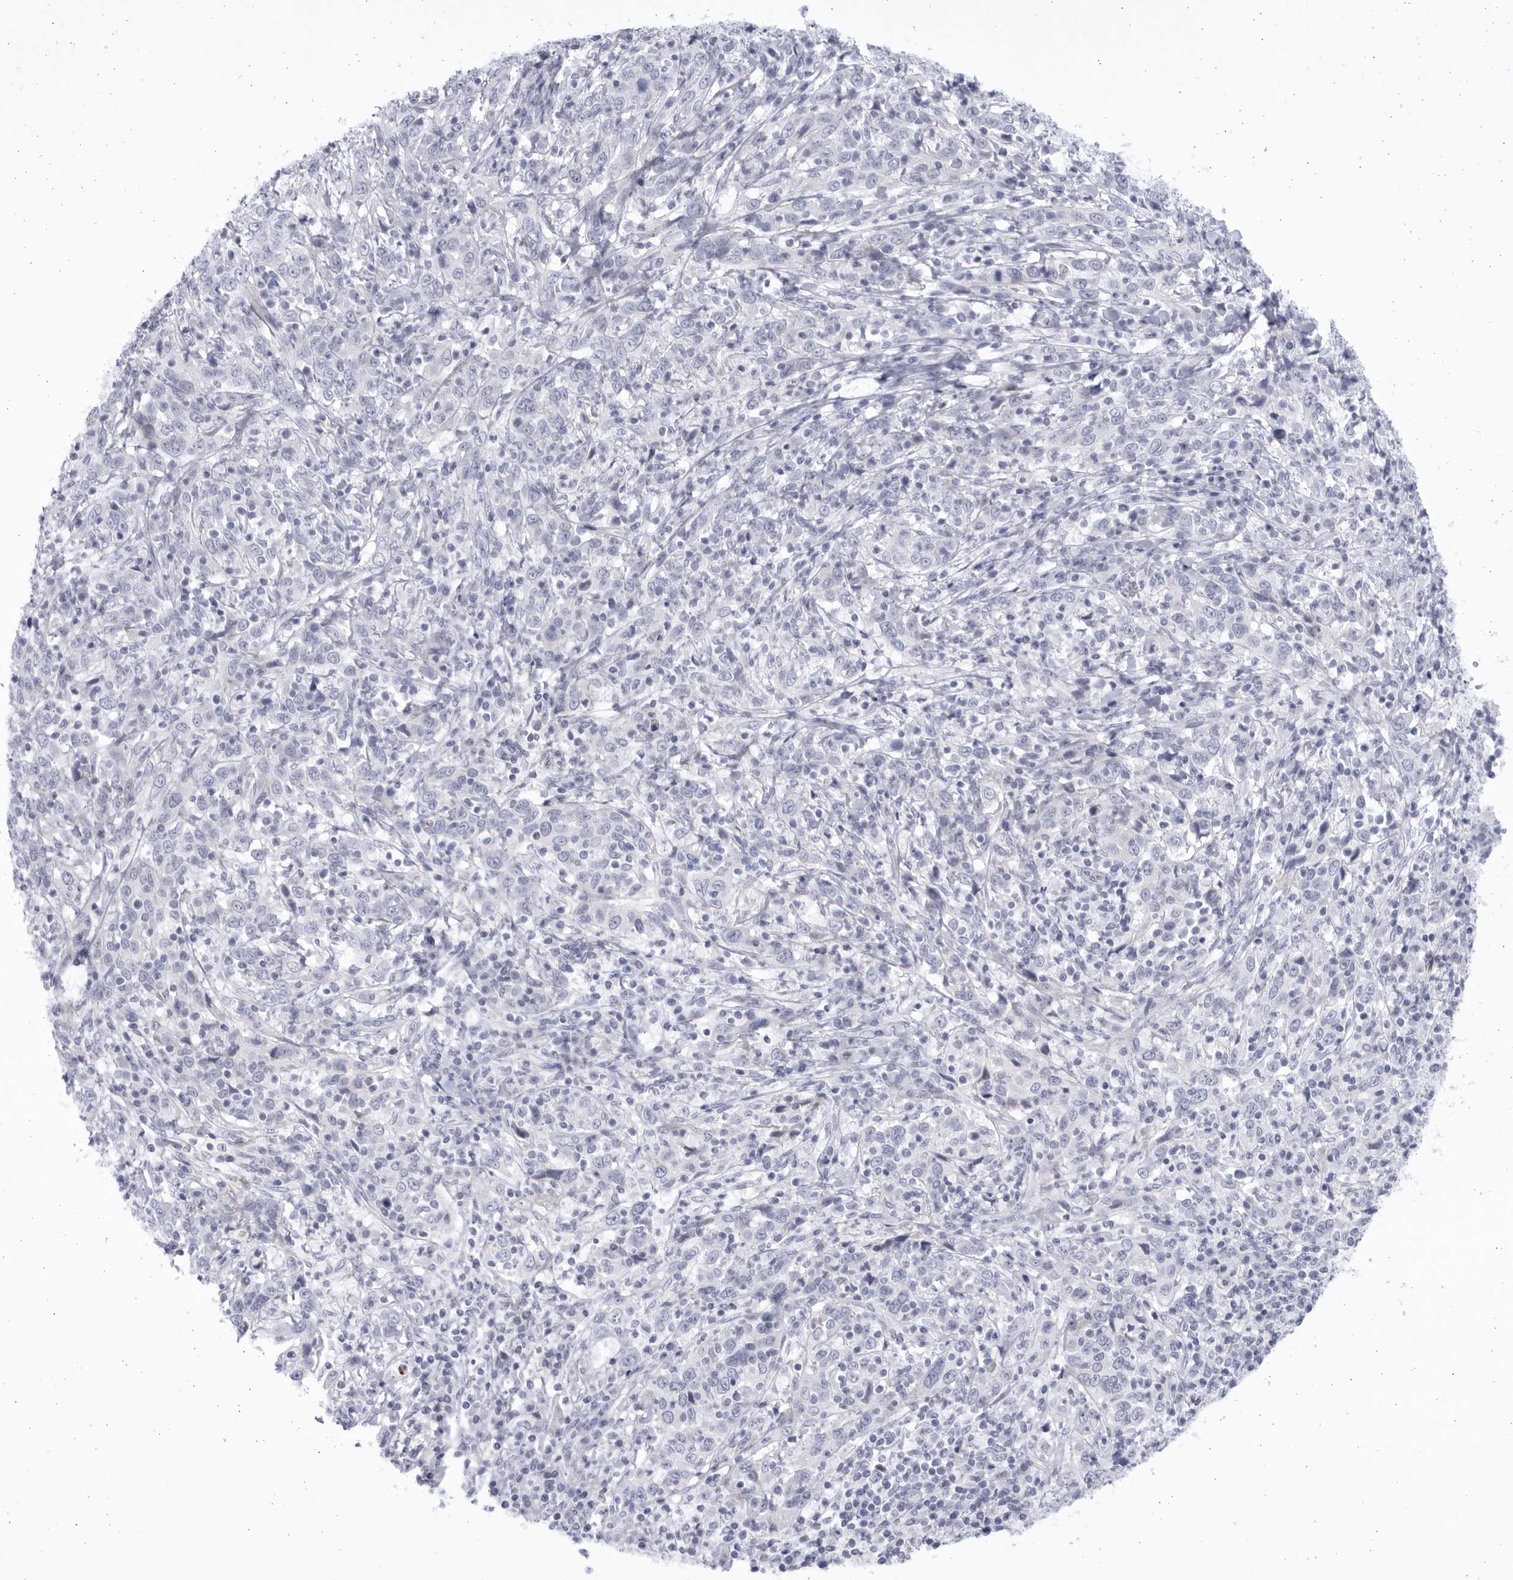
{"staining": {"intensity": "negative", "quantity": "none", "location": "none"}, "tissue": "cervical cancer", "cell_type": "Tumor cells", "image_type": "cancer", "snomed": [{"axis": "morphology", "description": "Squamous cell carcinoma, NOS"}, {"axis": "topography", "description": "Cervix"}], "caption": "A histopathology image of human squamous cell carcinoma (cervical) is negative for staining in tumor cells.", "gene": "CCDC181", "patient": {"sex": "female", "age": 46}}